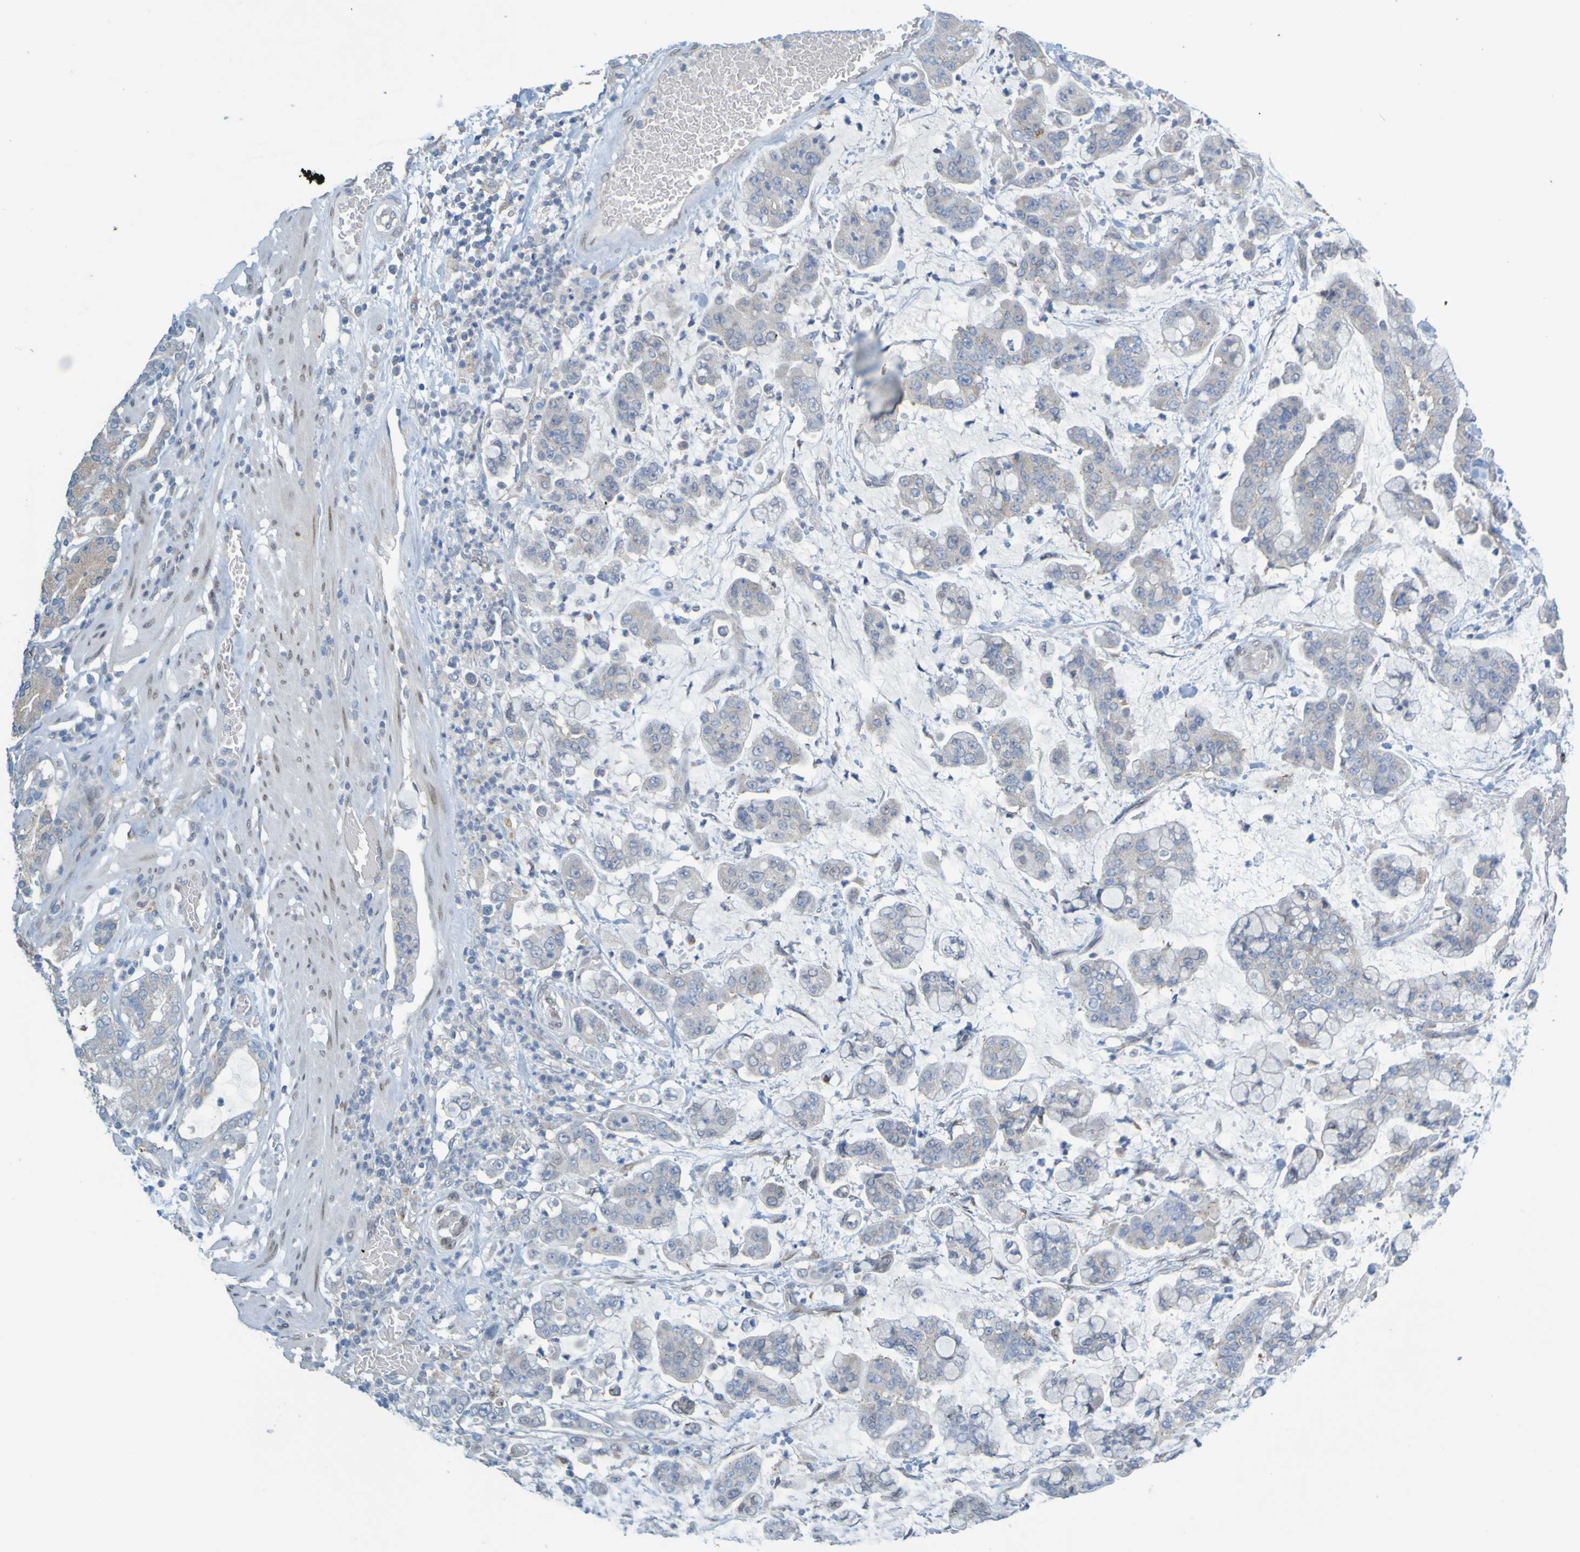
{"staining": {"intensity": "weak", "quantity": "<25%", "location": "cytoplasmic/membranous"}, "tissue": "stomach cancer", "cell_type": "Tumor cells", "image_type": "cancer", "snomed": [{"axis": "morphology", "description": "Normal tissue, NOS"}, {"axis": "morphology", "description": "Adenocarcinoma, NOS"}, {"axis": "topography", "description": "Stomach, upper"}, {"axis": "topography", "description": "Stomach"}], "caption": "Immunohistochemical staining of human stomach cancer displays no significant positivity in tumor cells.", "gene": "MAG", "patient": {"sex": "male", "age": 76}}